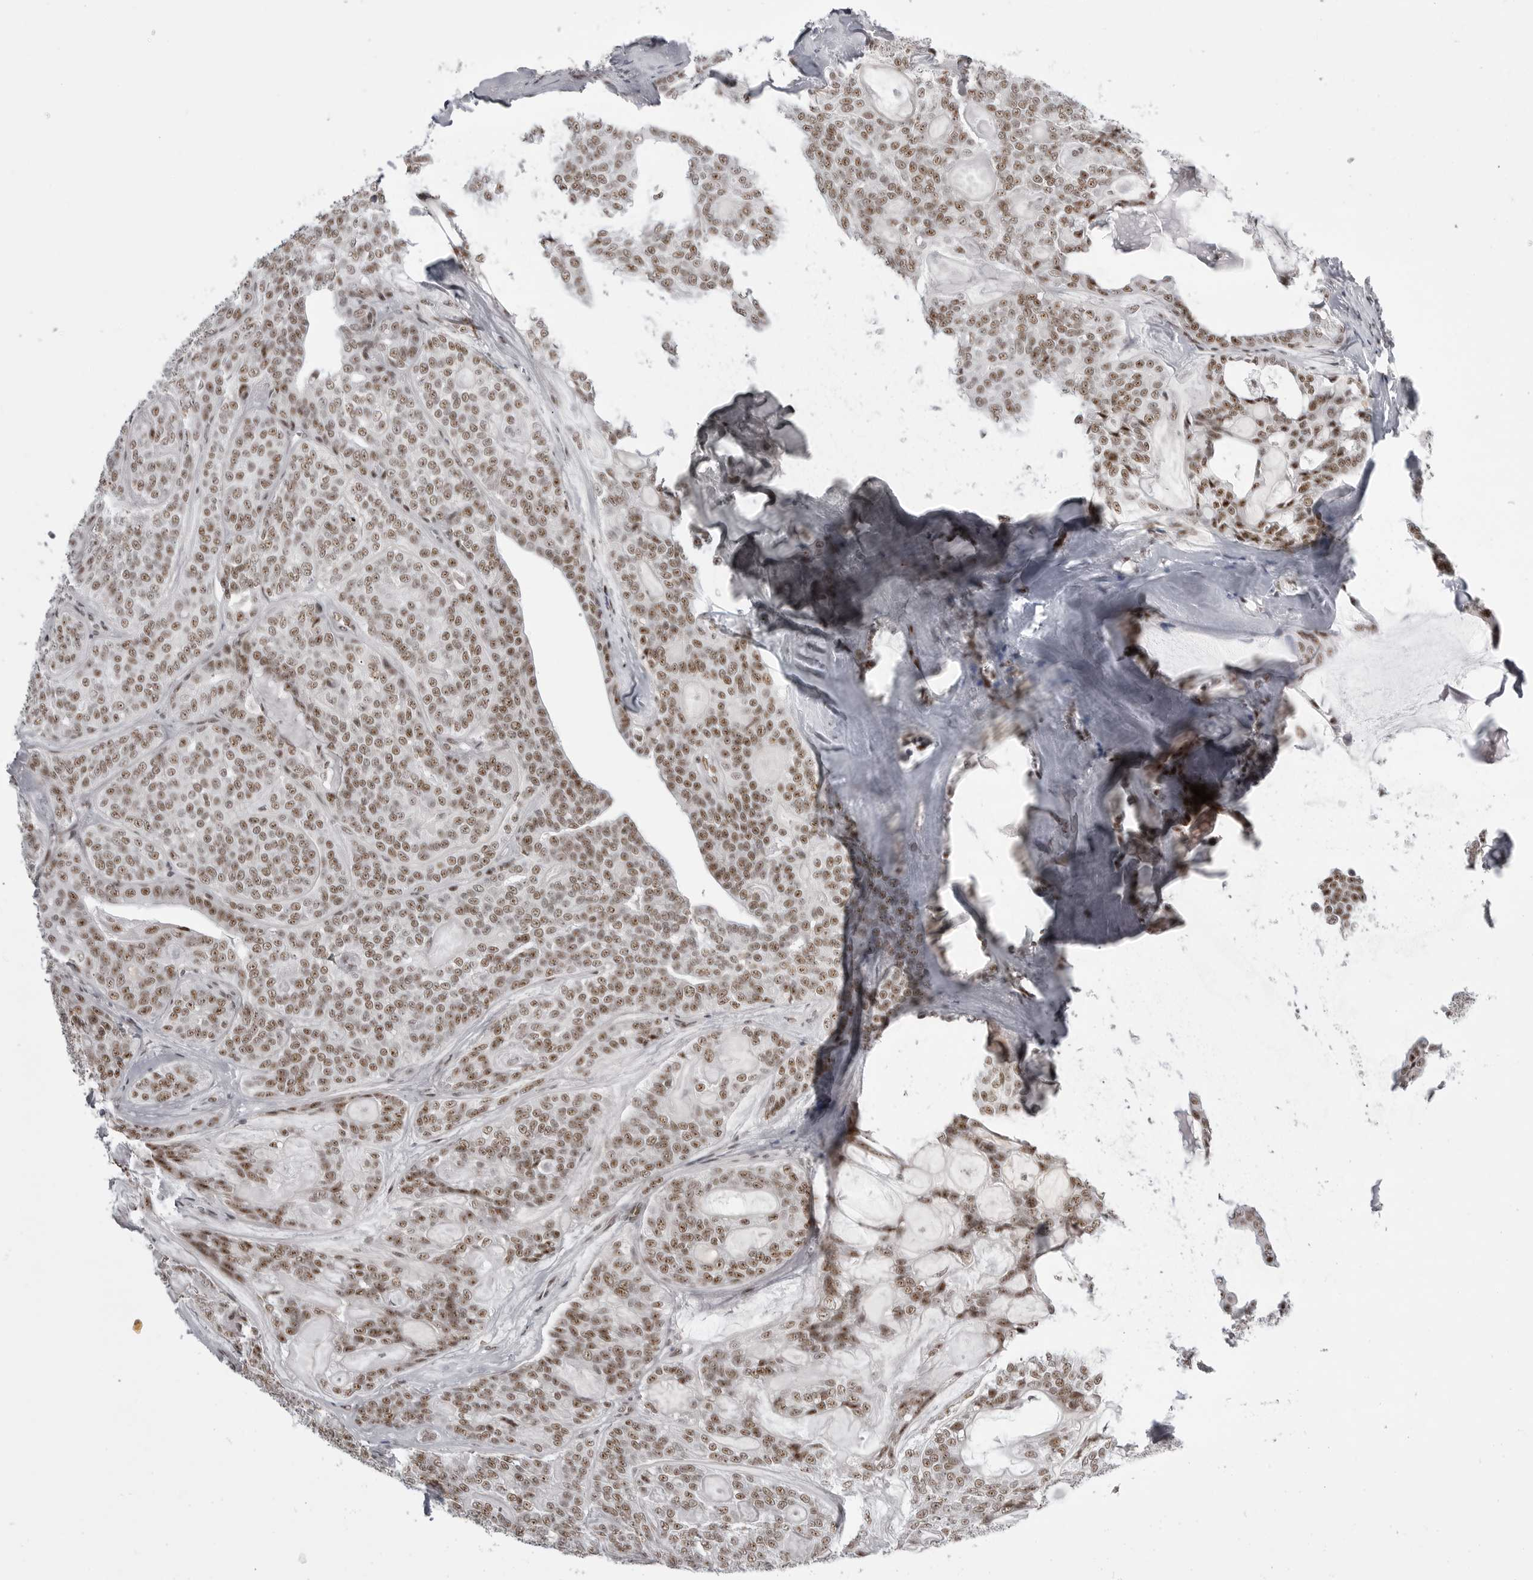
{"staining": {"intensity": "moderate", "quantity": ">75%", "location": "nuclear"}, "tissue": "head and neck cancer", "cell_type": "Tumor cells", "image_type": "cancer", "snomed": [{"axis": "morphology", "description": "Adenocarcinoma, NOS"}, {"axis": "topography", "description": "Head-Neck"}], "caption": "About >75% of tumor cells in human head and neck adenocarcinoma display moderate nuclear protein positivity as visualized by brown immunohistochemical staining.", "gene": "WRAP53", "patient": {"sex": "male", "age": 66}}